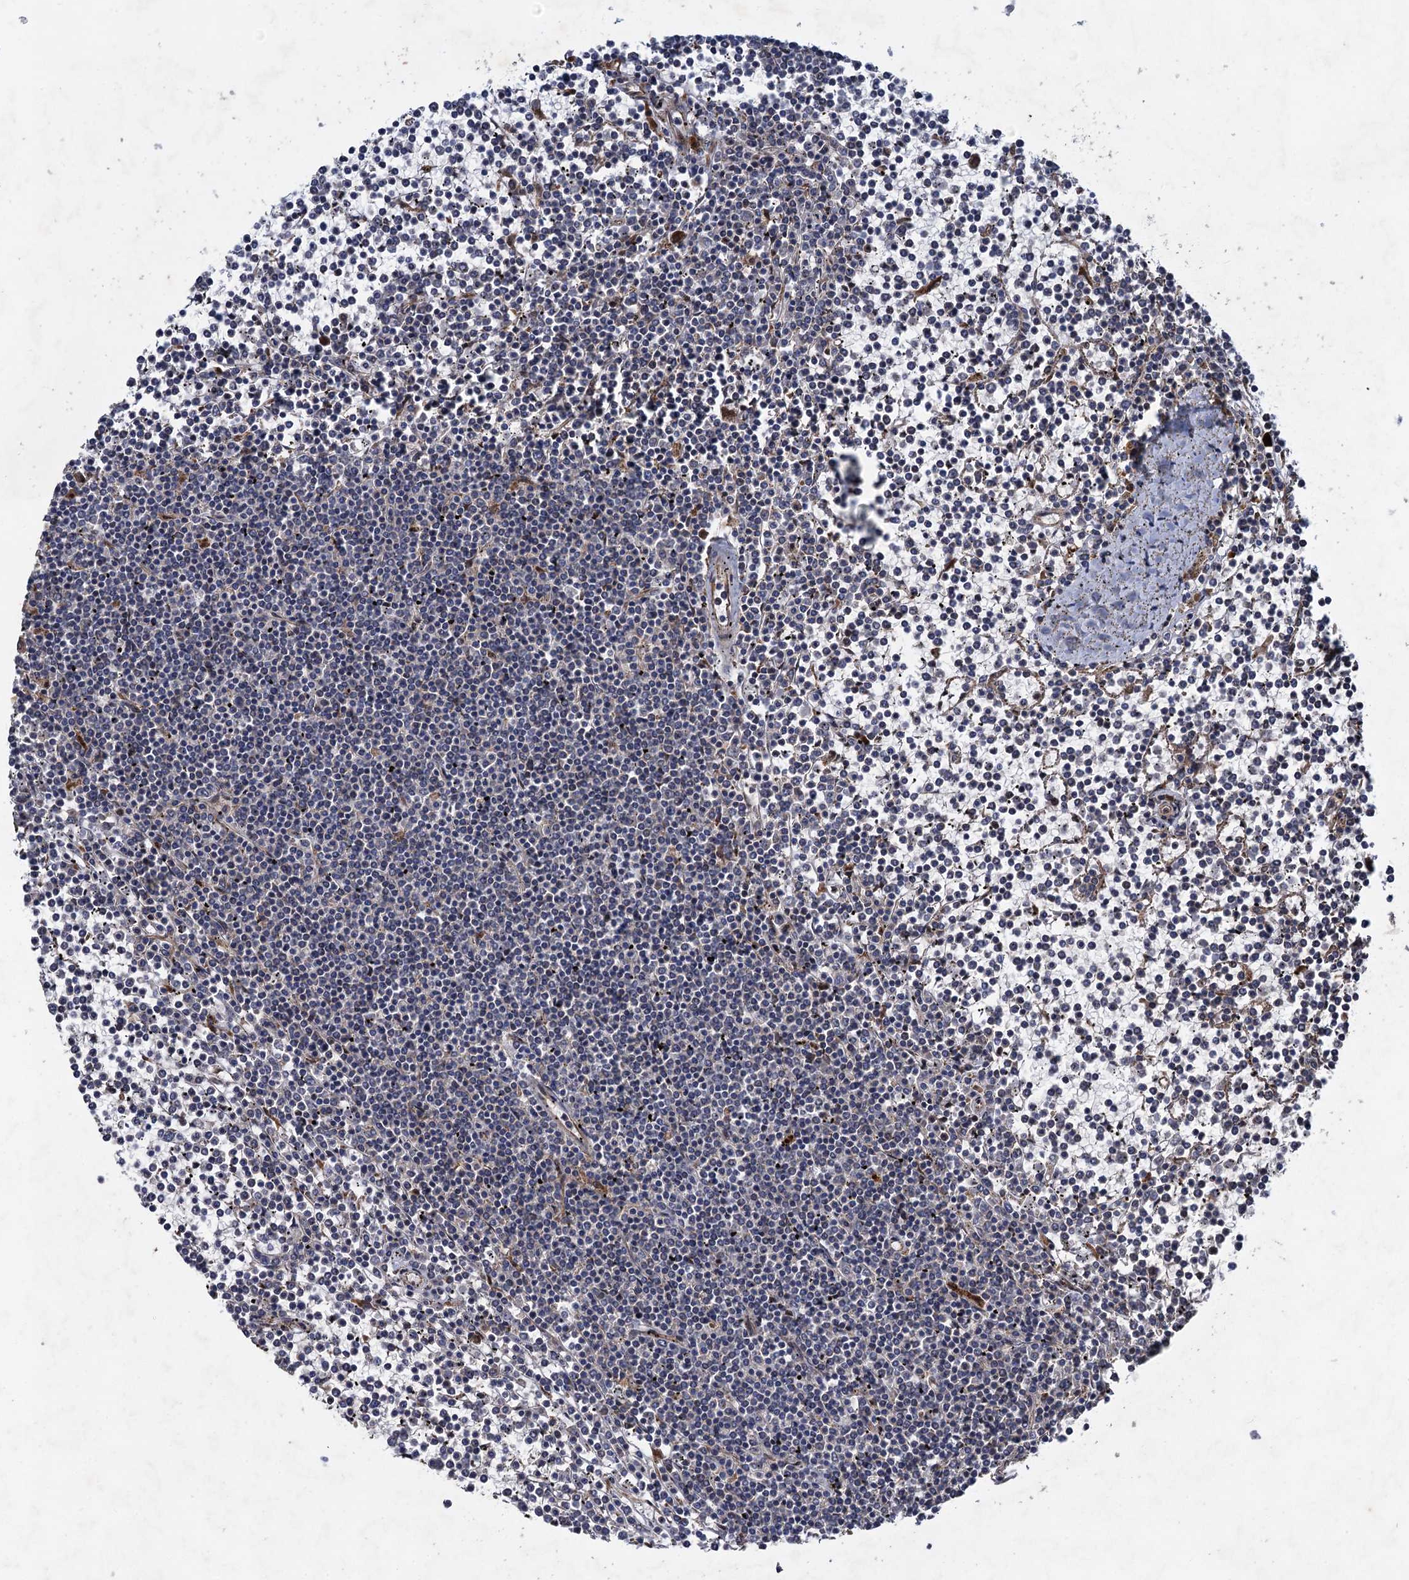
{"staining": {"intensity": "negative", "quantity": "none", "location": "none"}, "tissue": "lymphoma", "cell_type": "Tumor cells", "image_type": "cancer", "snomed": [{"axis": "morphology", "description": "Malignant lymphoma, non-Hodgkin's type, Low grade"}, {"axis": "topography", "description": "Spleen"}], "caption": "Tumor cells show no significant protein positivity in lymphoma.", "gene": "NUDT22", "patient": {"sex": "female", "age": 19}}